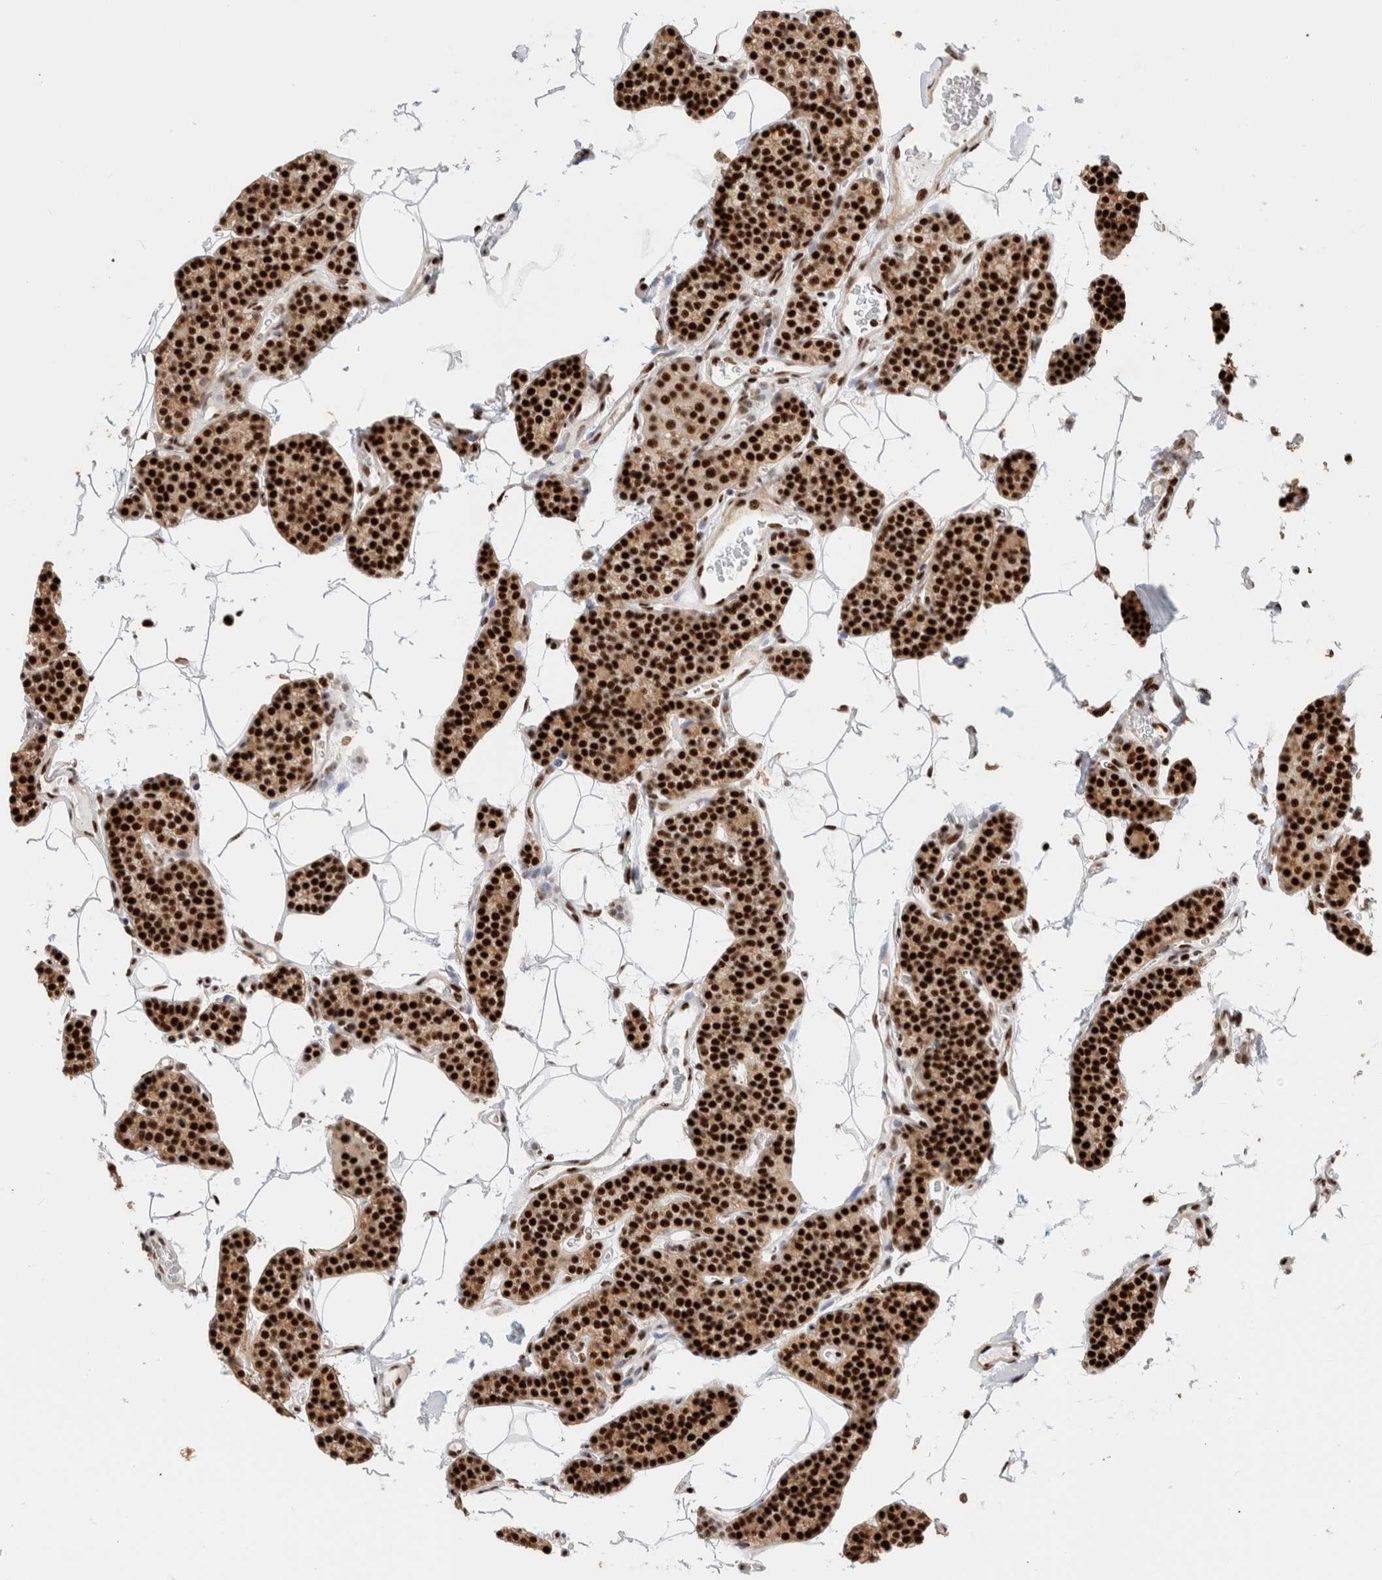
{"staining": {"intensity": "strong", "quantity": "25%-75%", "location": "nuclear"}, "tissue": "parathyroid gland", "cell_type": "Glandular cells", "image_type": "normal", "snomed": [{"axis": "morphology", "description": "Normal tissue, NOS"}, {"axis": "topography", "description": "Parathyroid gland"}], "caption": "This is an image of immunohistochemistry staining of normal parathyroid gland, which shows strong staining in the nuclear of glandular cells.", "gene": "ID3", "patient": {"sex": "male", "age": 52}}